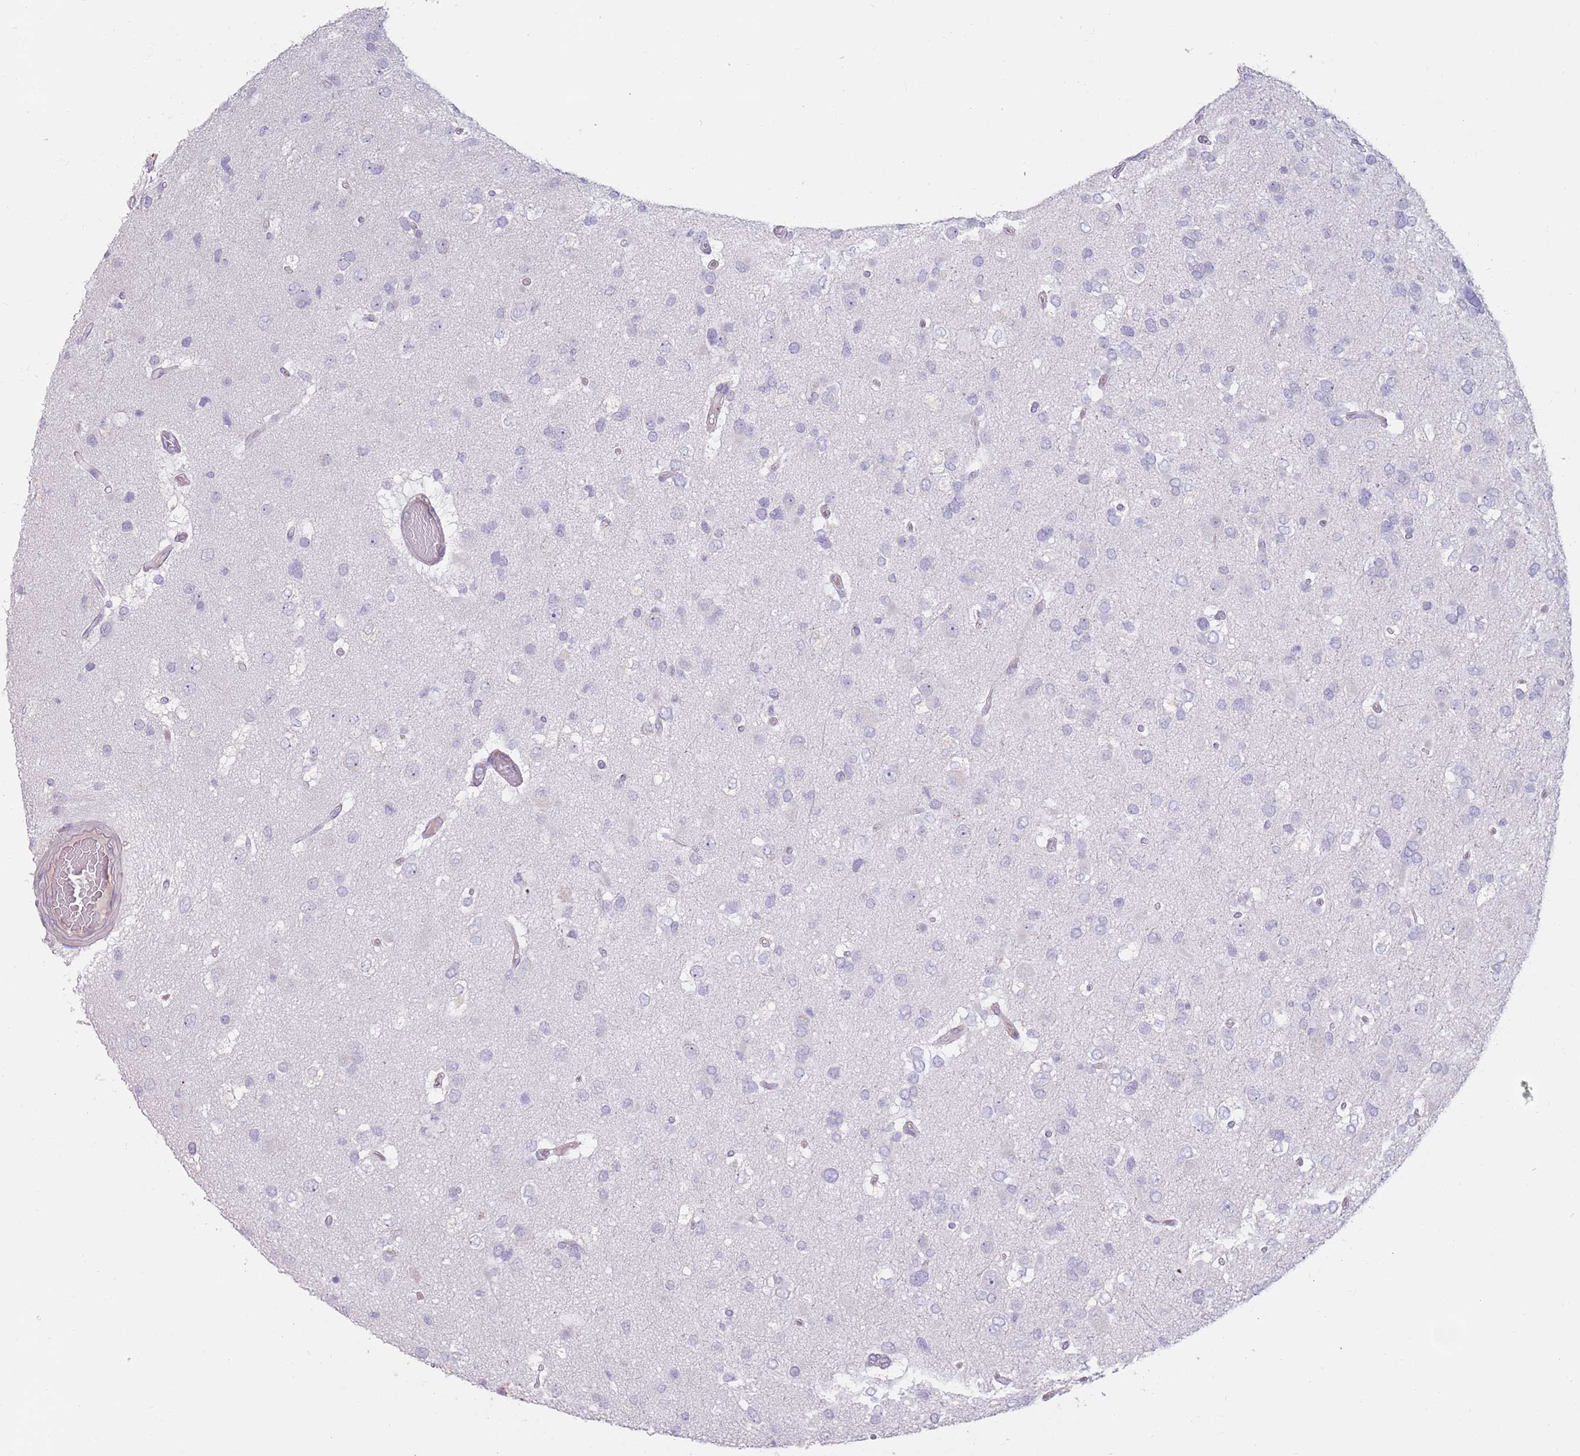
{"staining": {"intensity": "negative", "quantity": "none", "location": "none"}, "tissue": "glioma", "cell_type": "Tumor cells", "image_type": "cancer", "snomed": [{"axis": "morphology", "description": "Glioma, malignant, High grade"}, {"axis": "topography", "description": "Brain"}], "caption": "Human glioma stained for a protein using immunohistochemistry shows no staining in tumor cells.", "gene": "DXO", "patient": {"sex": "male", "age": 53}}